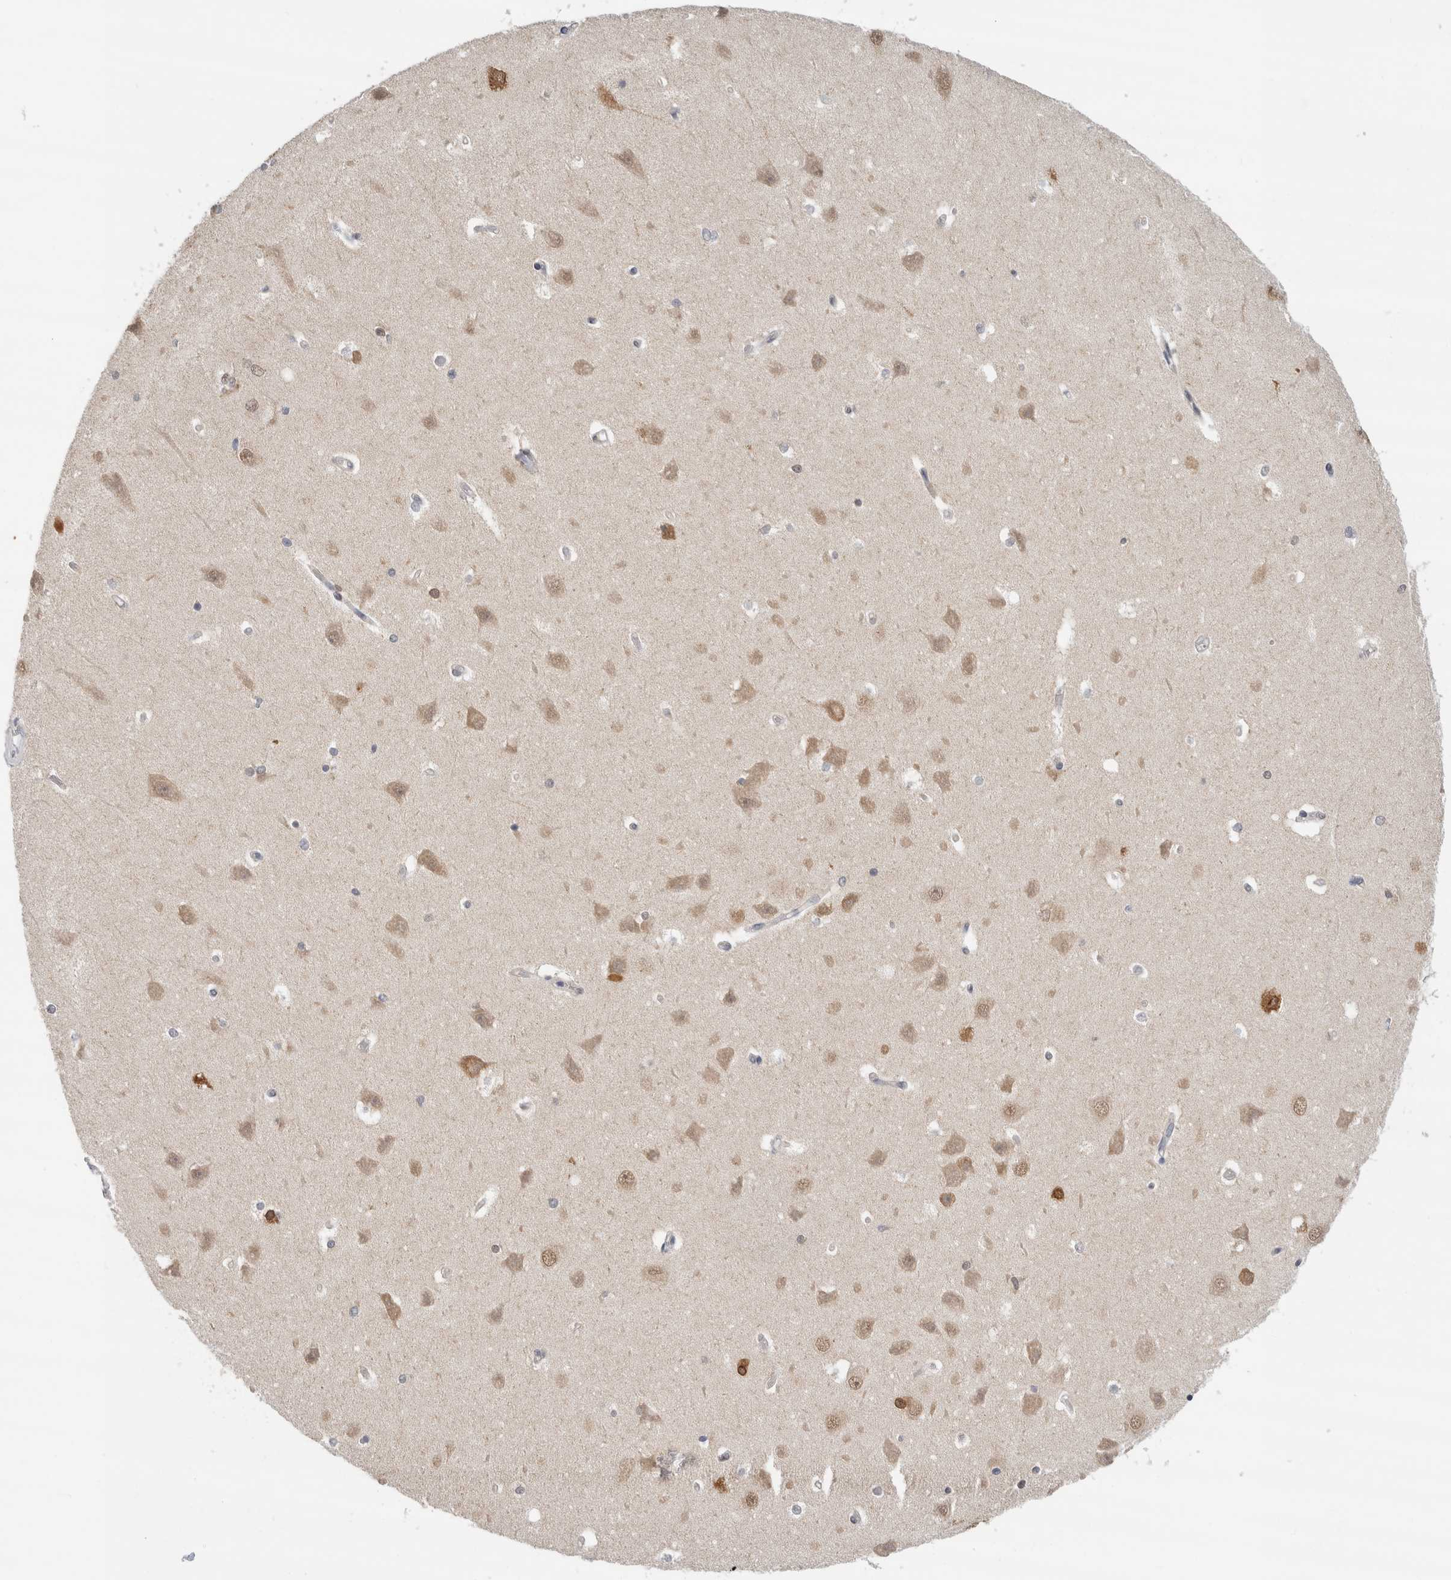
{"staining": {"intensity": "negative", "quantity": "none", "location": "none"}, "tissue": "hippocampus", "cell_type": "Glial cells", "image_type": "normal", "snomed": [{"axis": "morphology", "description": "Normal tissue, NOS"}, {"axis": "topography", "description": "Hippocampus"}], "caption": "The immunohistochemistry (IHC) histopathology image has no significant staining in glial cells of hippocampus. The staining is performed using DAB brown chromogen with nuclei counter-stained in using hematoxylin.", "gene": "EIF4G3", "patient": {"sex": "male", "age": 45}}